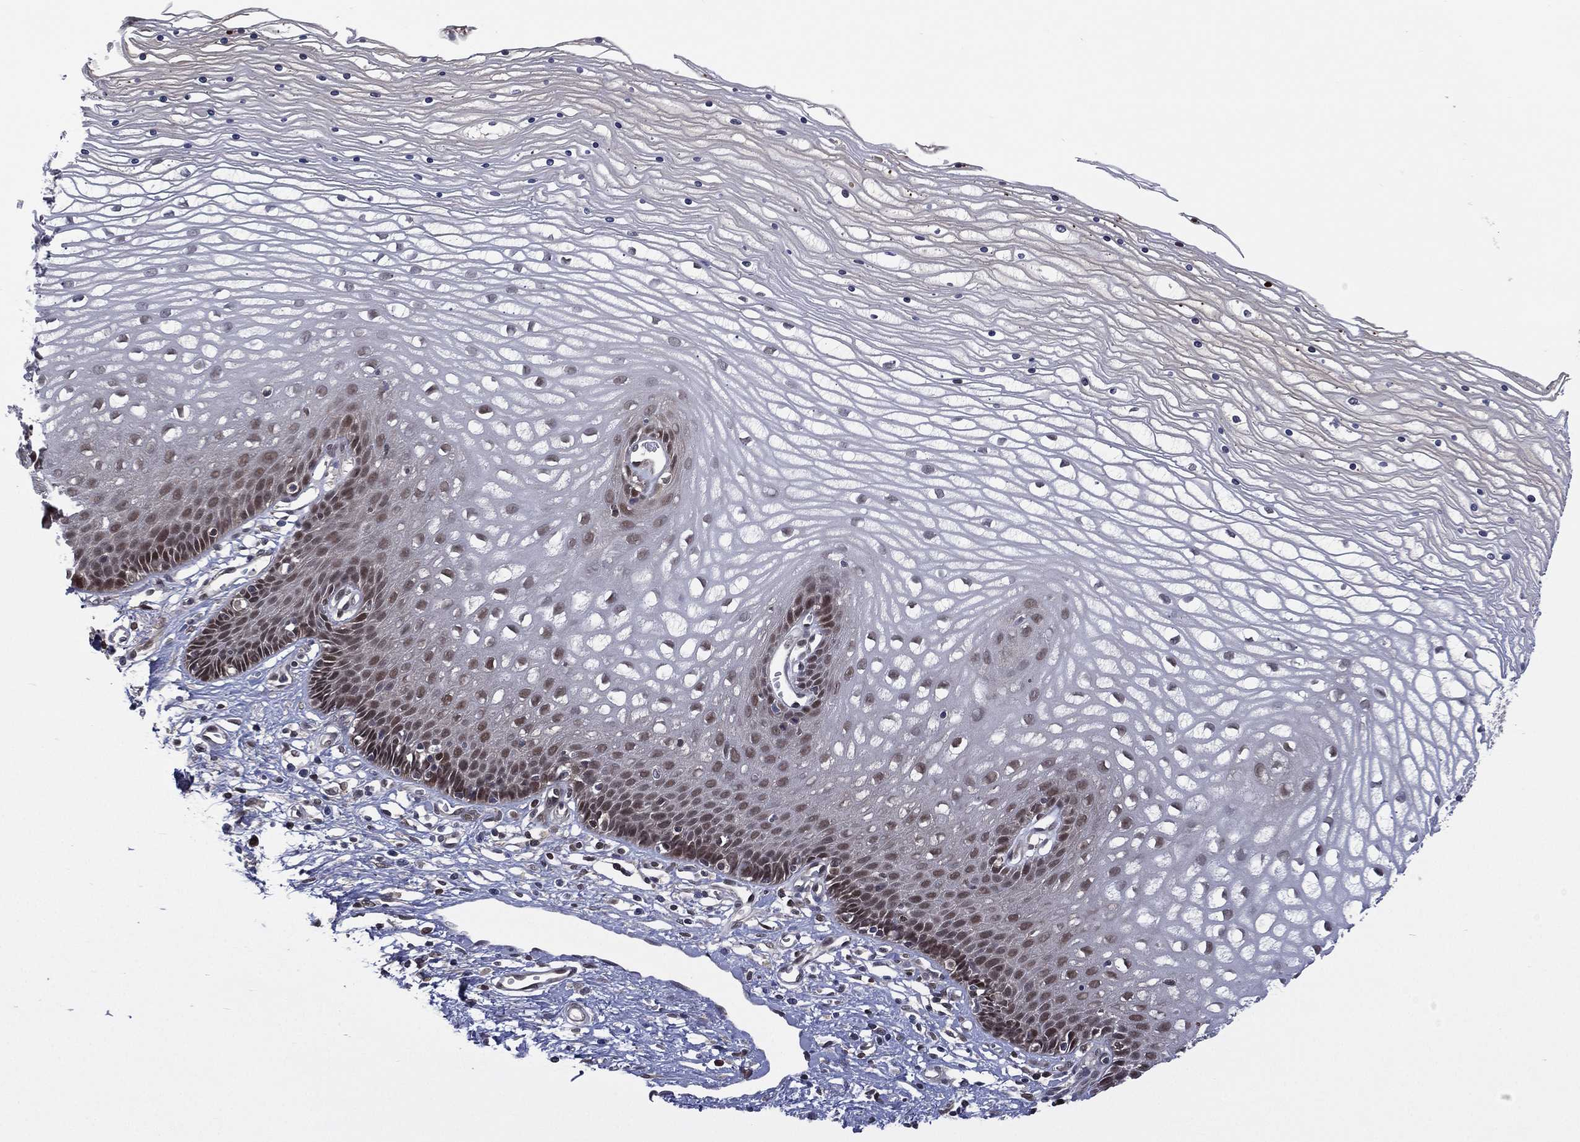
{"staining": {"intensity": "moderate", "quantity": "25%-75%", "location": "cytoplasmic/membranous,nuclear"}, "tissue": "cervix", "cell_type": "Glandular cells", "image_type": "normal", "snomed": [{"axis": "morphology", "description": "Normal tissue, NOS"}, {"axis": "topography", "description": "Cervix"}], "caption": "An image of human cervix stained for a protein shows moderate cytoplasmic/membranous,nuclear brown staining in glandular cells. Nuclei are stained in blue.", "gene": "MTAP", "patient": {"sex": "female", "age": 35}}